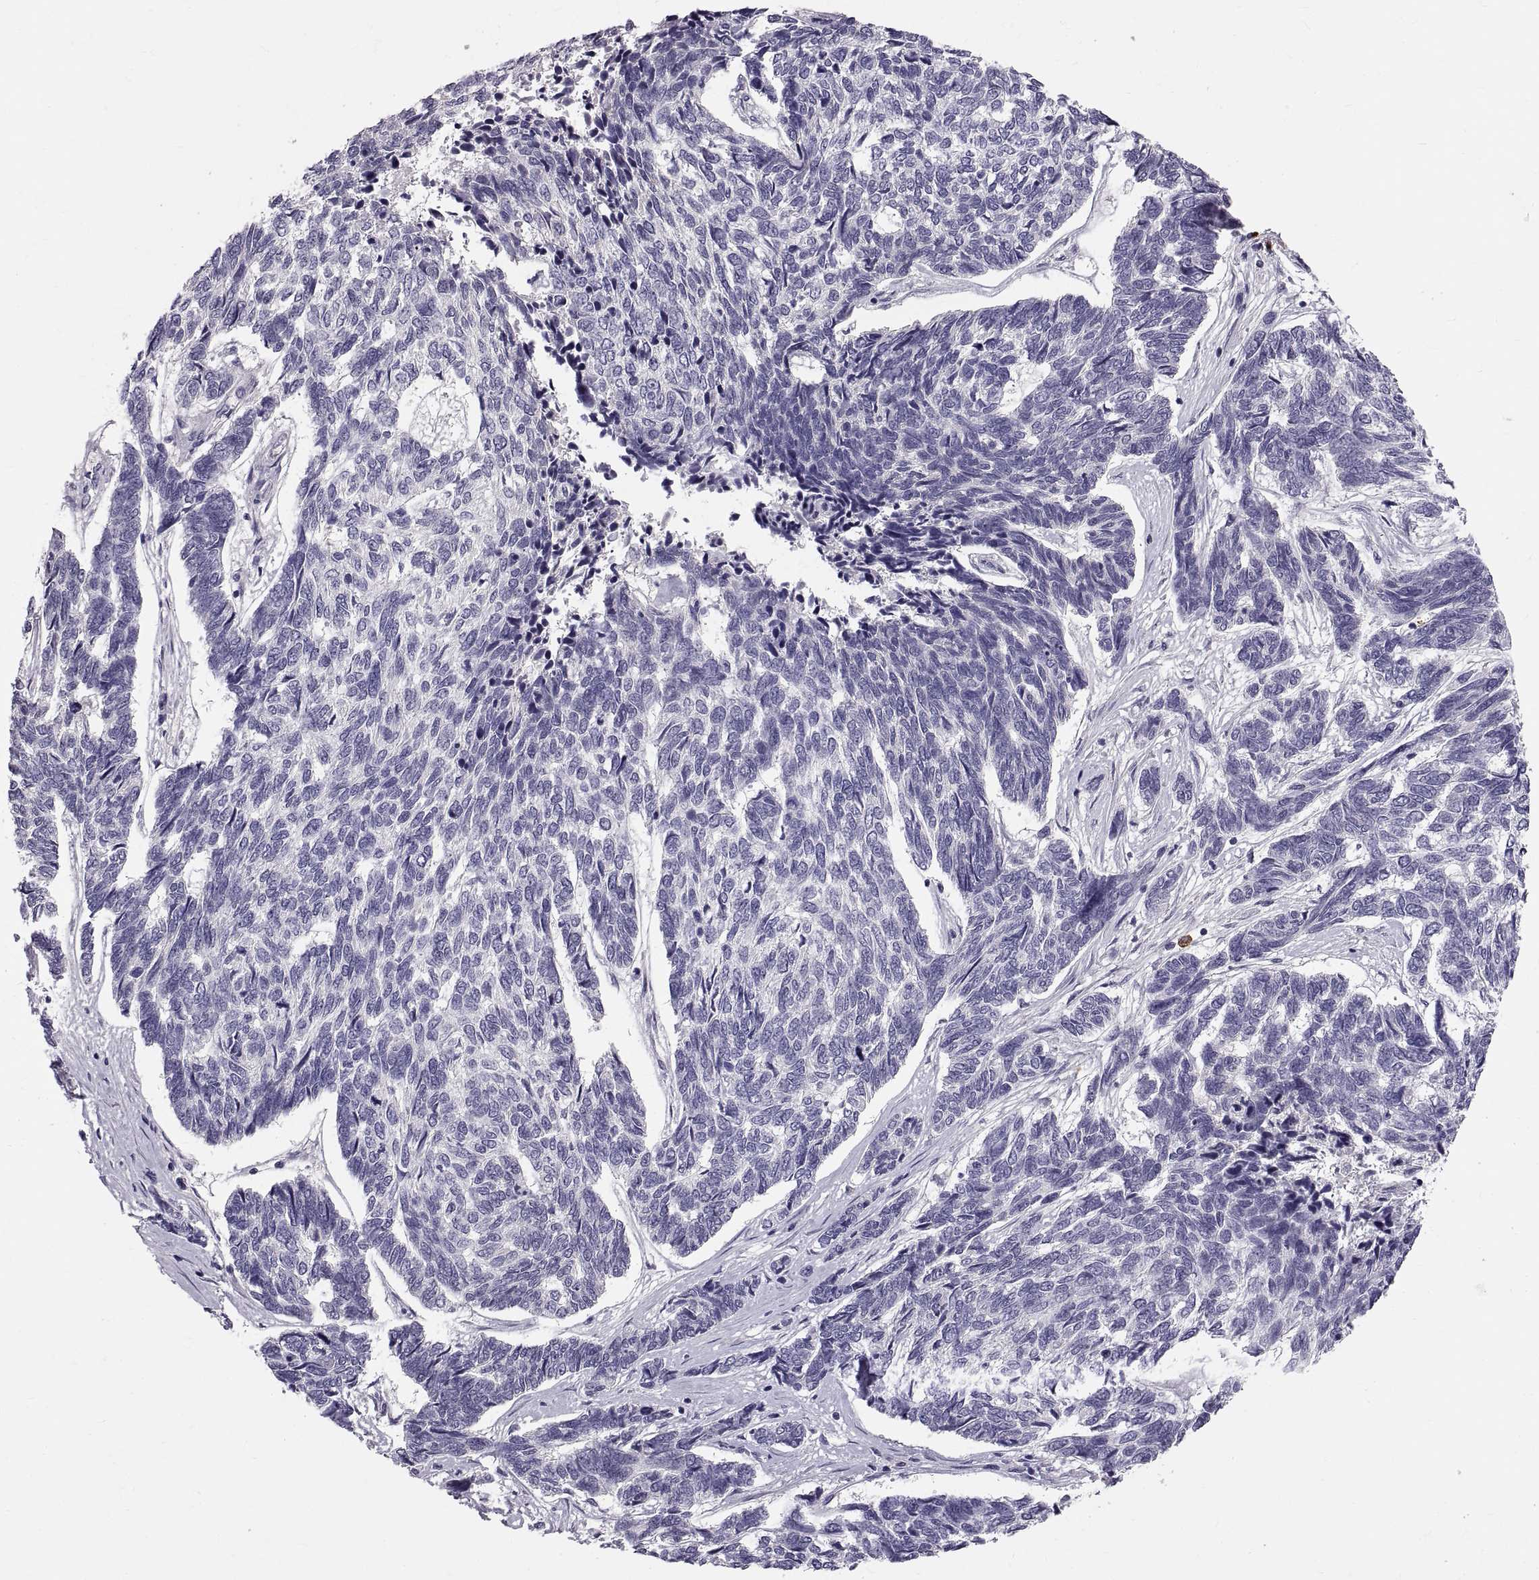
{"staining": {"intensity": "negative", "quantity": "none", "location": "none"}, "tissue": "skin cancer", "cell_type": "Tumor cells", "image_type": "cancer", "snomed": [{"axis": "morphology", "description": "Basal cell carcinoma"}, {"axis": "topography", "description": "Skin"}], "caption": "Protein analysis of skin cancer (basal cell carcinoma) shows no significant expression in tumor cells.", "gene": "WFDC8", "patient": {"sex": "female", "age": 65}}